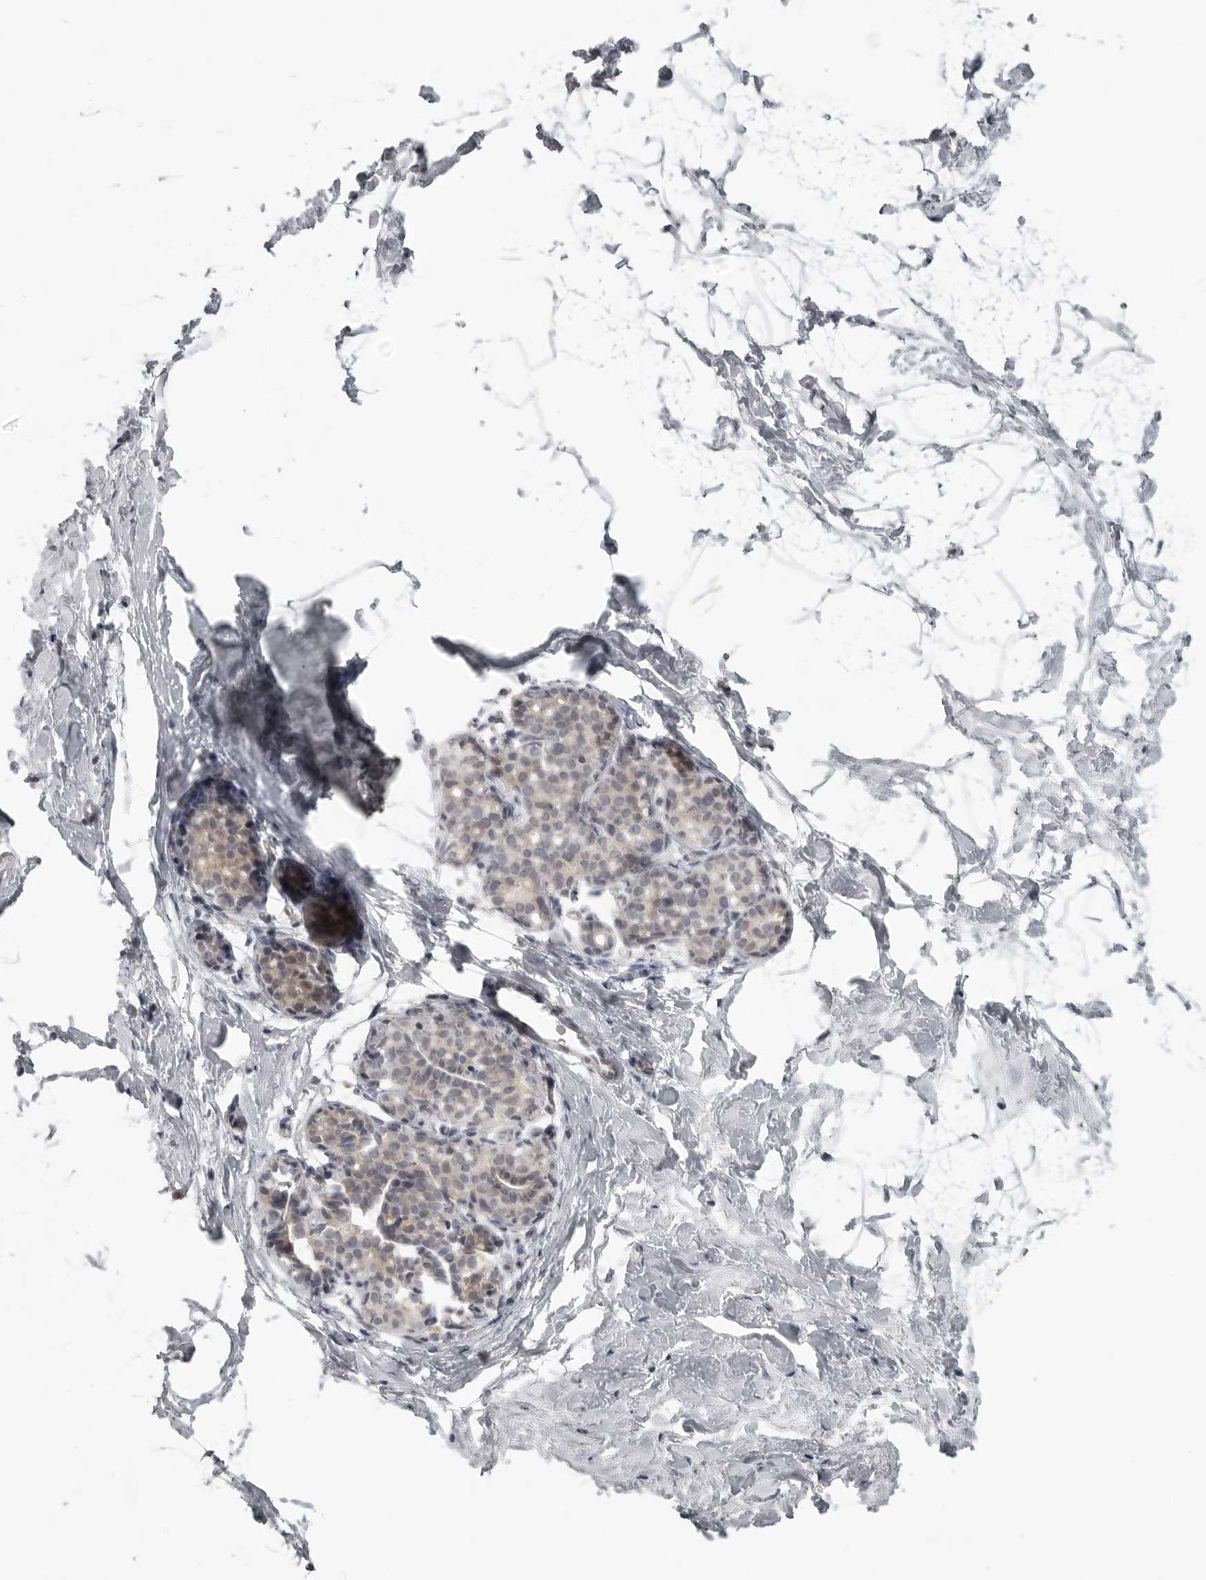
{"staining": {"intensity": "negative", "quantity": "none", "location": "none"}, "tissue": "breast", "cell_type": "Adipocytes", "image_type": "normal", "snomed": [{"axis": "morphology", "description": "Normal tissue, NOS"}, {"axis": "topography", "description": "Breast"}], "caption": "Immunohistochemistry micrograph of benign human breast stained for a protein (brown), which demonstrates no positivity in adipocytes.", "gene": "TUT4", "patient": {"sex": "female", "age": 62}}